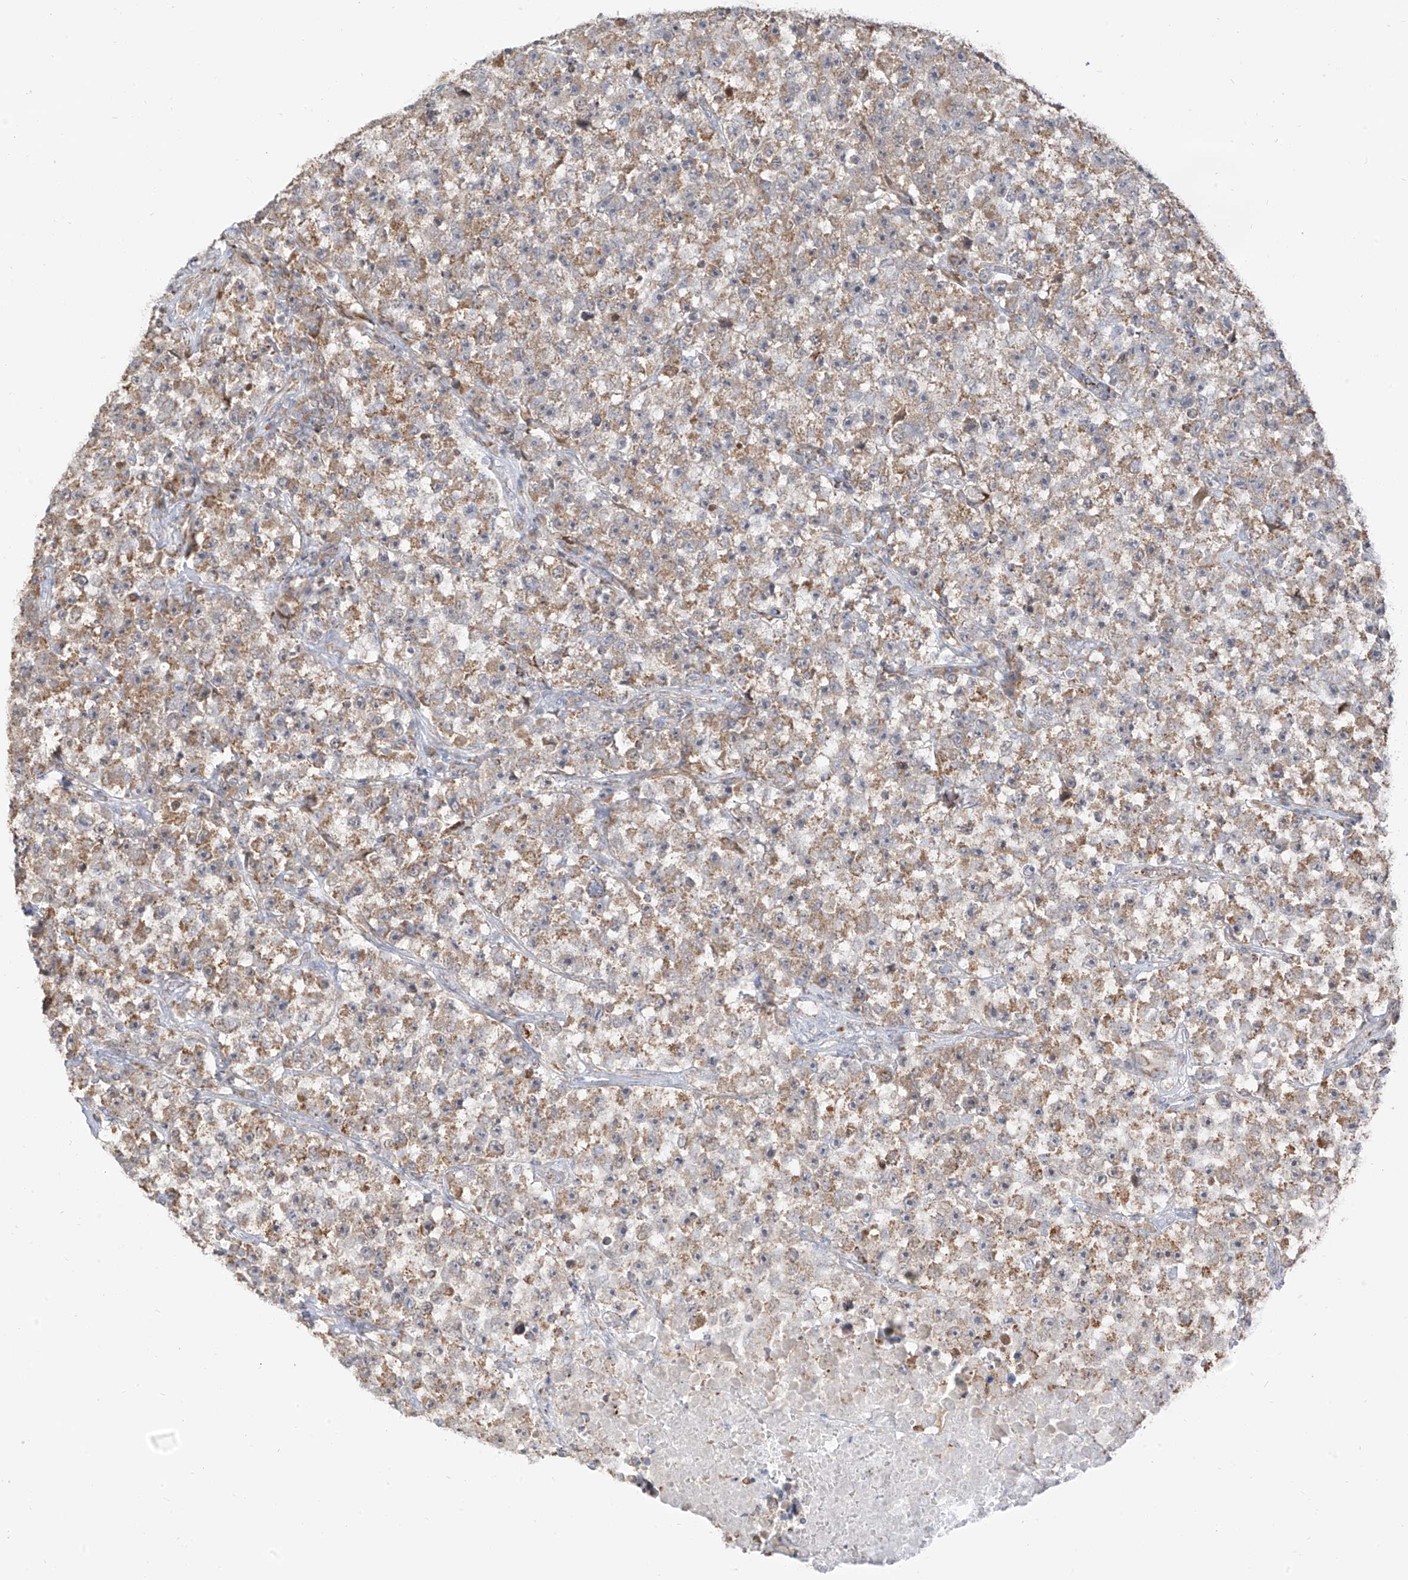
{"staining": {"intensity": "moderate", "quantity": ">75%", "location": "cytoplasmic/membranous"}, "tissue": "testis cancer", "cell_type": "Tumor cells", "image_type": "cancer", "snomed": [{"axis": "morphology", "description": "Seminoma, NOS"}, {"axis": "topography", "description": "Testis"}], "caption": "About >75% of tumor cells in testis cancer exhibit moderate cytoplasmic/membranous protein positivity as visualized by brown immunohistochemical staining.", "gene": "ETHE1", "patient": {"sex": "male", "age": 22}}